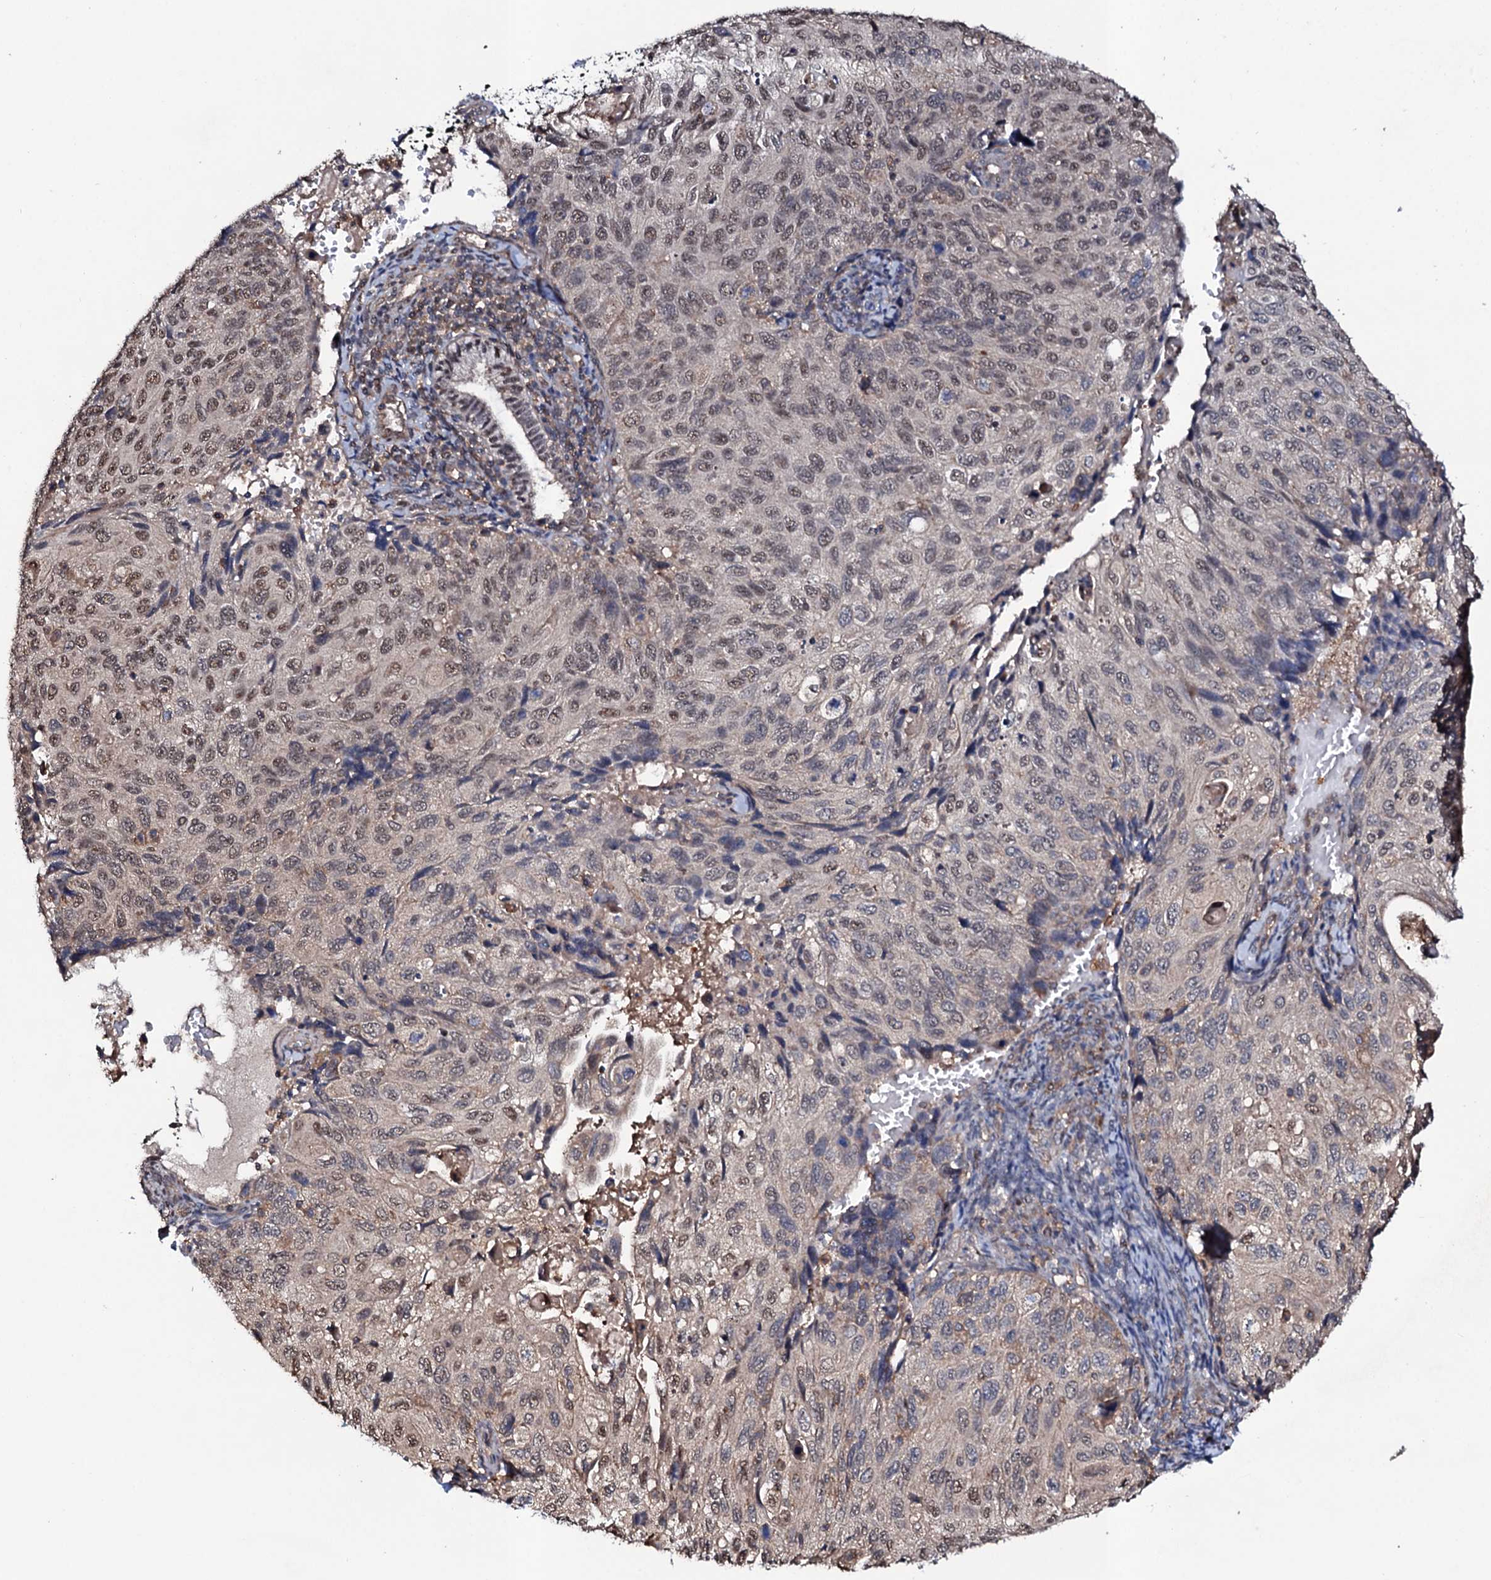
{"staining": {"intensity": "moderate", "quantity": "<25%", "location": "nuclear"}, "tissue": "cervical cancer", "cell_type": "Tumor cells", "image_type": "cancer", "snomed": [{"axis": "morphology", "description": "Squamous cell carcinoma, NOS"}, {"axis": "topography", "description": "Cervix"}], "caption": "The image exhibits a brown stain indicating the presence of a protein in the nuclear of tumor cells in cervical cancer.", "gene": "COG6", "patient": {"sex": "female", "age": 70}}